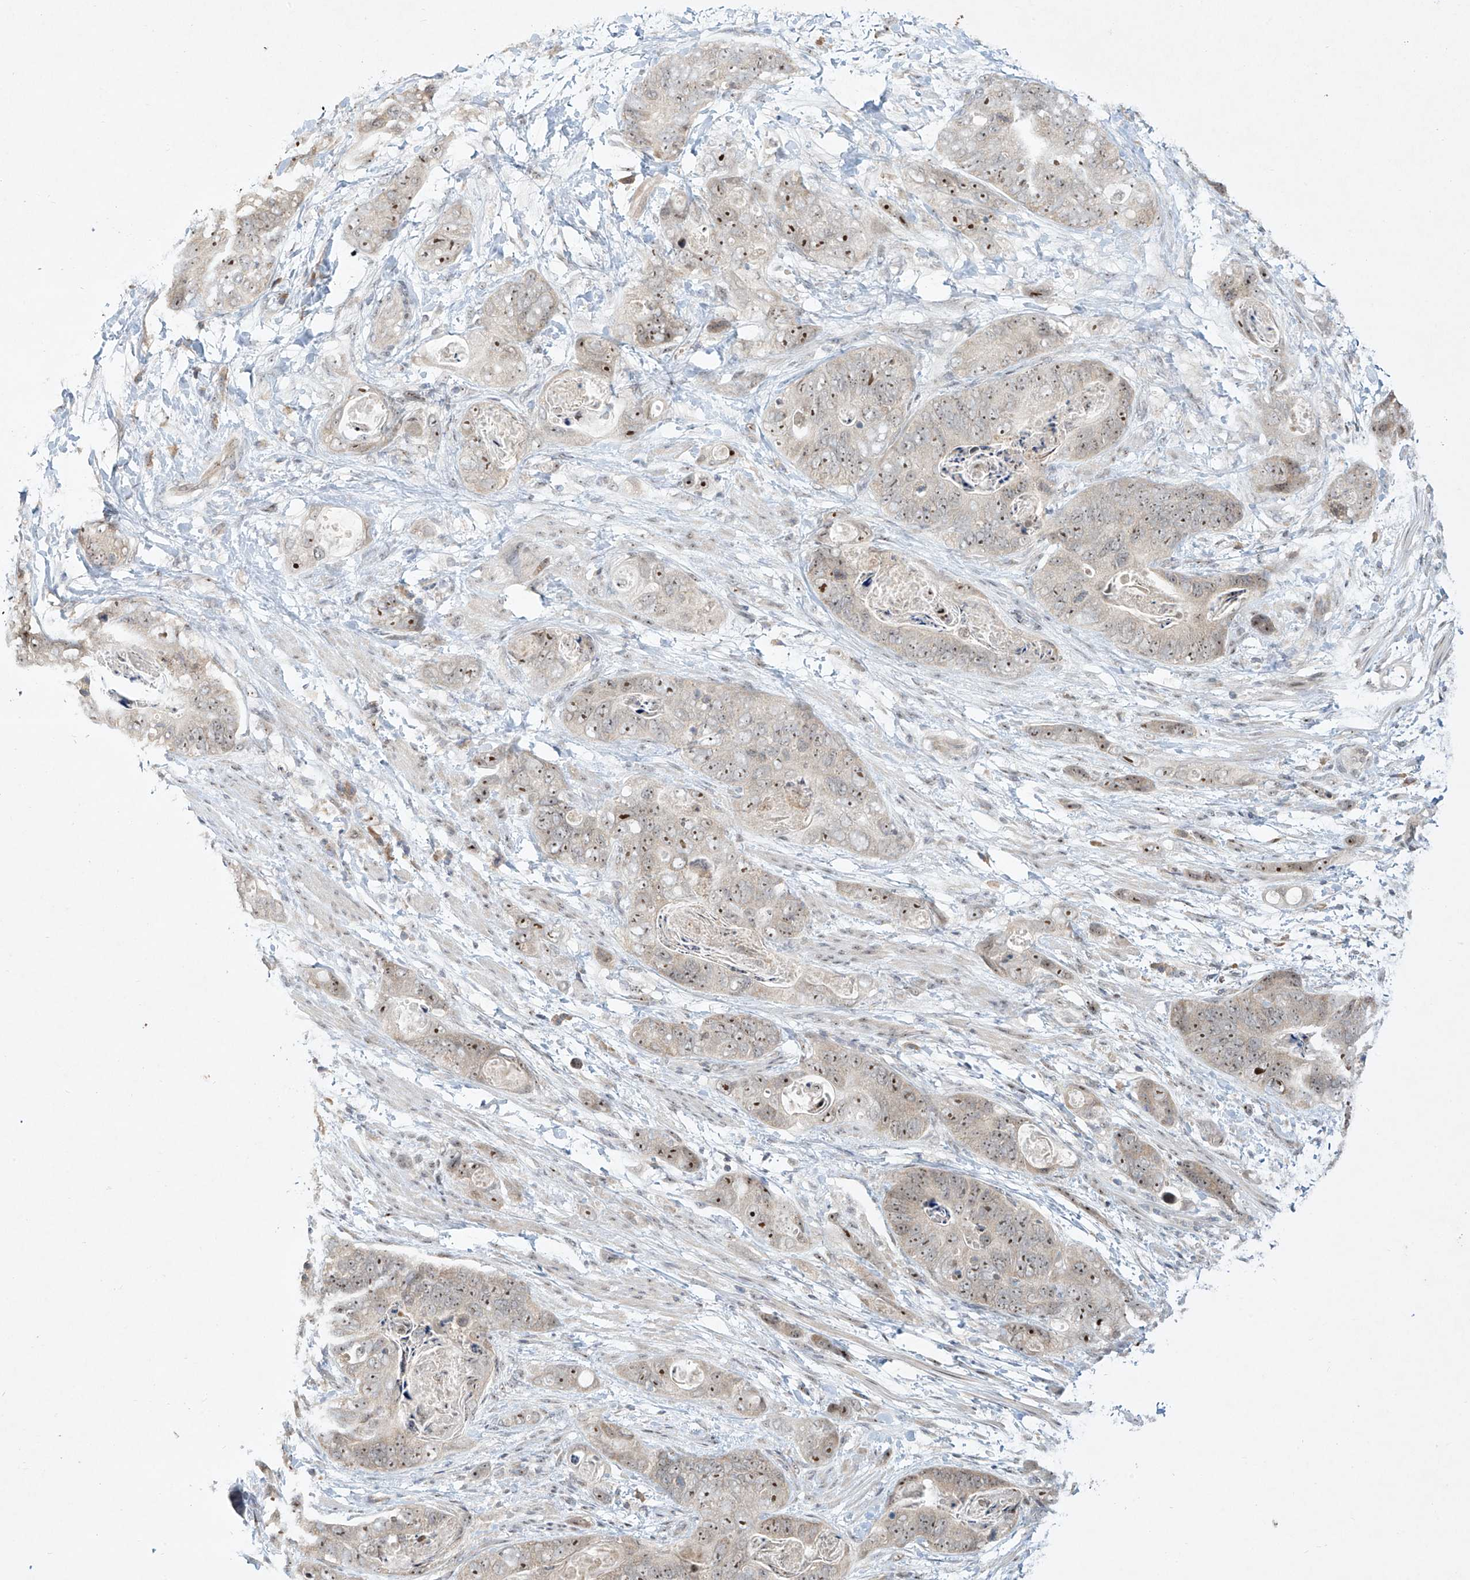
{"staining": {"intensity": "moderate", "quantity": "25%-75%", "location": "nuclear"}, "tissue": "stomach cancer", "cell_type": "Tumor cells", "image_type": "cancer", "snomed": [{"axis": "morphology", "description": "Adenocarcinoma, NOS"}, {"axis": "topography", "description": "Stomach"}], "caption": "A brown stain highlights moderate nuclear expression of a protein in stomach adenocarcinoma tumor cells.", "gene": "TASP1", "patient": {"sex": "female", "age": 89}}